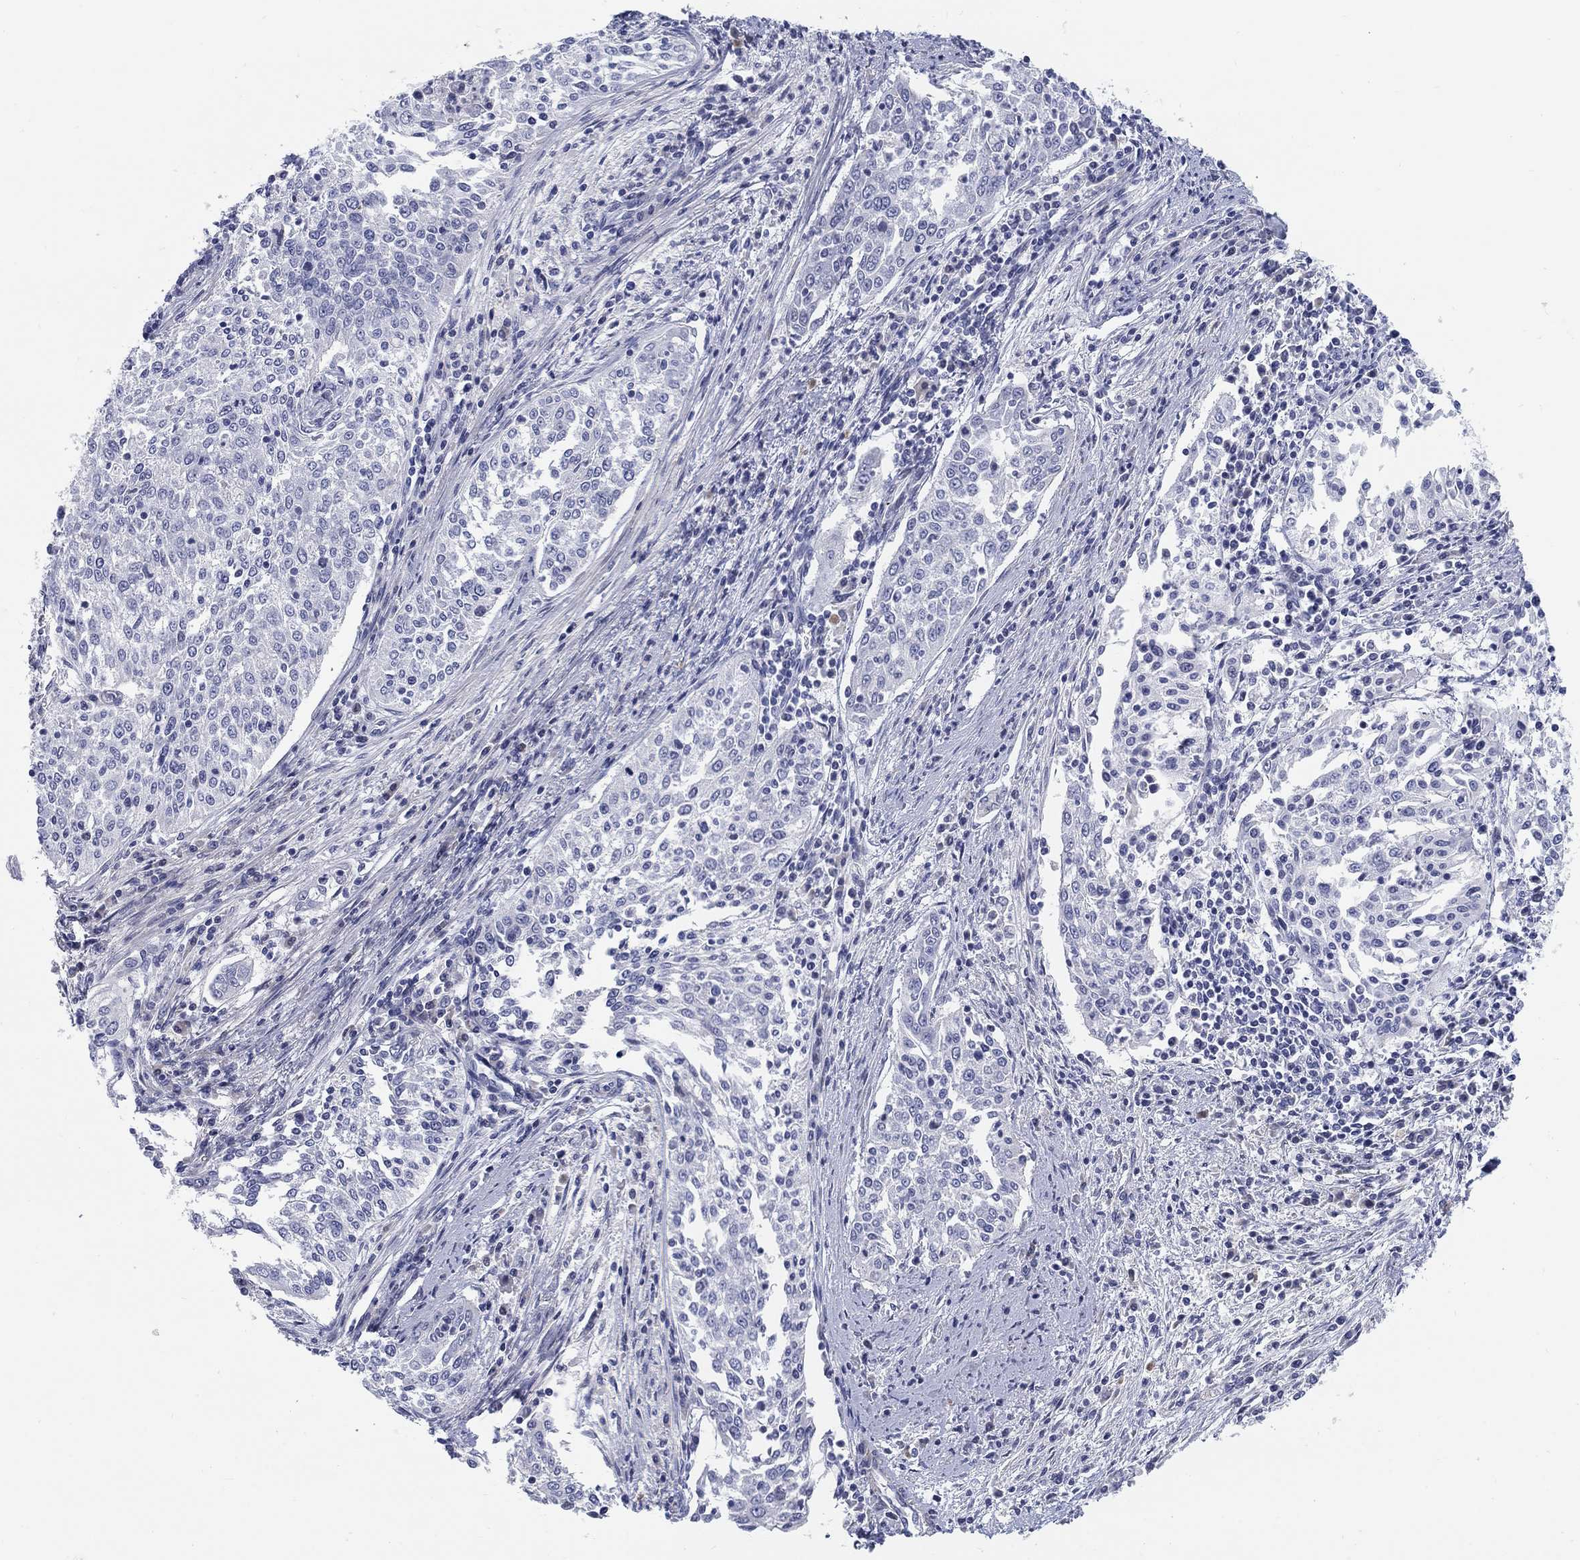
{"staining": {"intensity": "negative", "quantity": "none", "location": "none"}, "tissue": "cervical cancer", "cell_type": "Tumor cells", "image_type": "cancer", "snomed": [{"axis": "morphology", "description": "Squamous cell carcinoma, NOS"}, {"axis": "topography", "description": "Cervix"}], "caption": "This image is of squamous cell carcinoma (cervical) stained with IHC to label a protein in brown with the nuclei are counter-stained blue. There is no positivity in tumor cells. (Stains: DAB immunohistochemistry (IHC) with hematoxylin counter stain, Microscopy: brightfield microscopy at high magnification).", "gene": "HEATR4", "patient": {"sex": "female", "age": 41}}